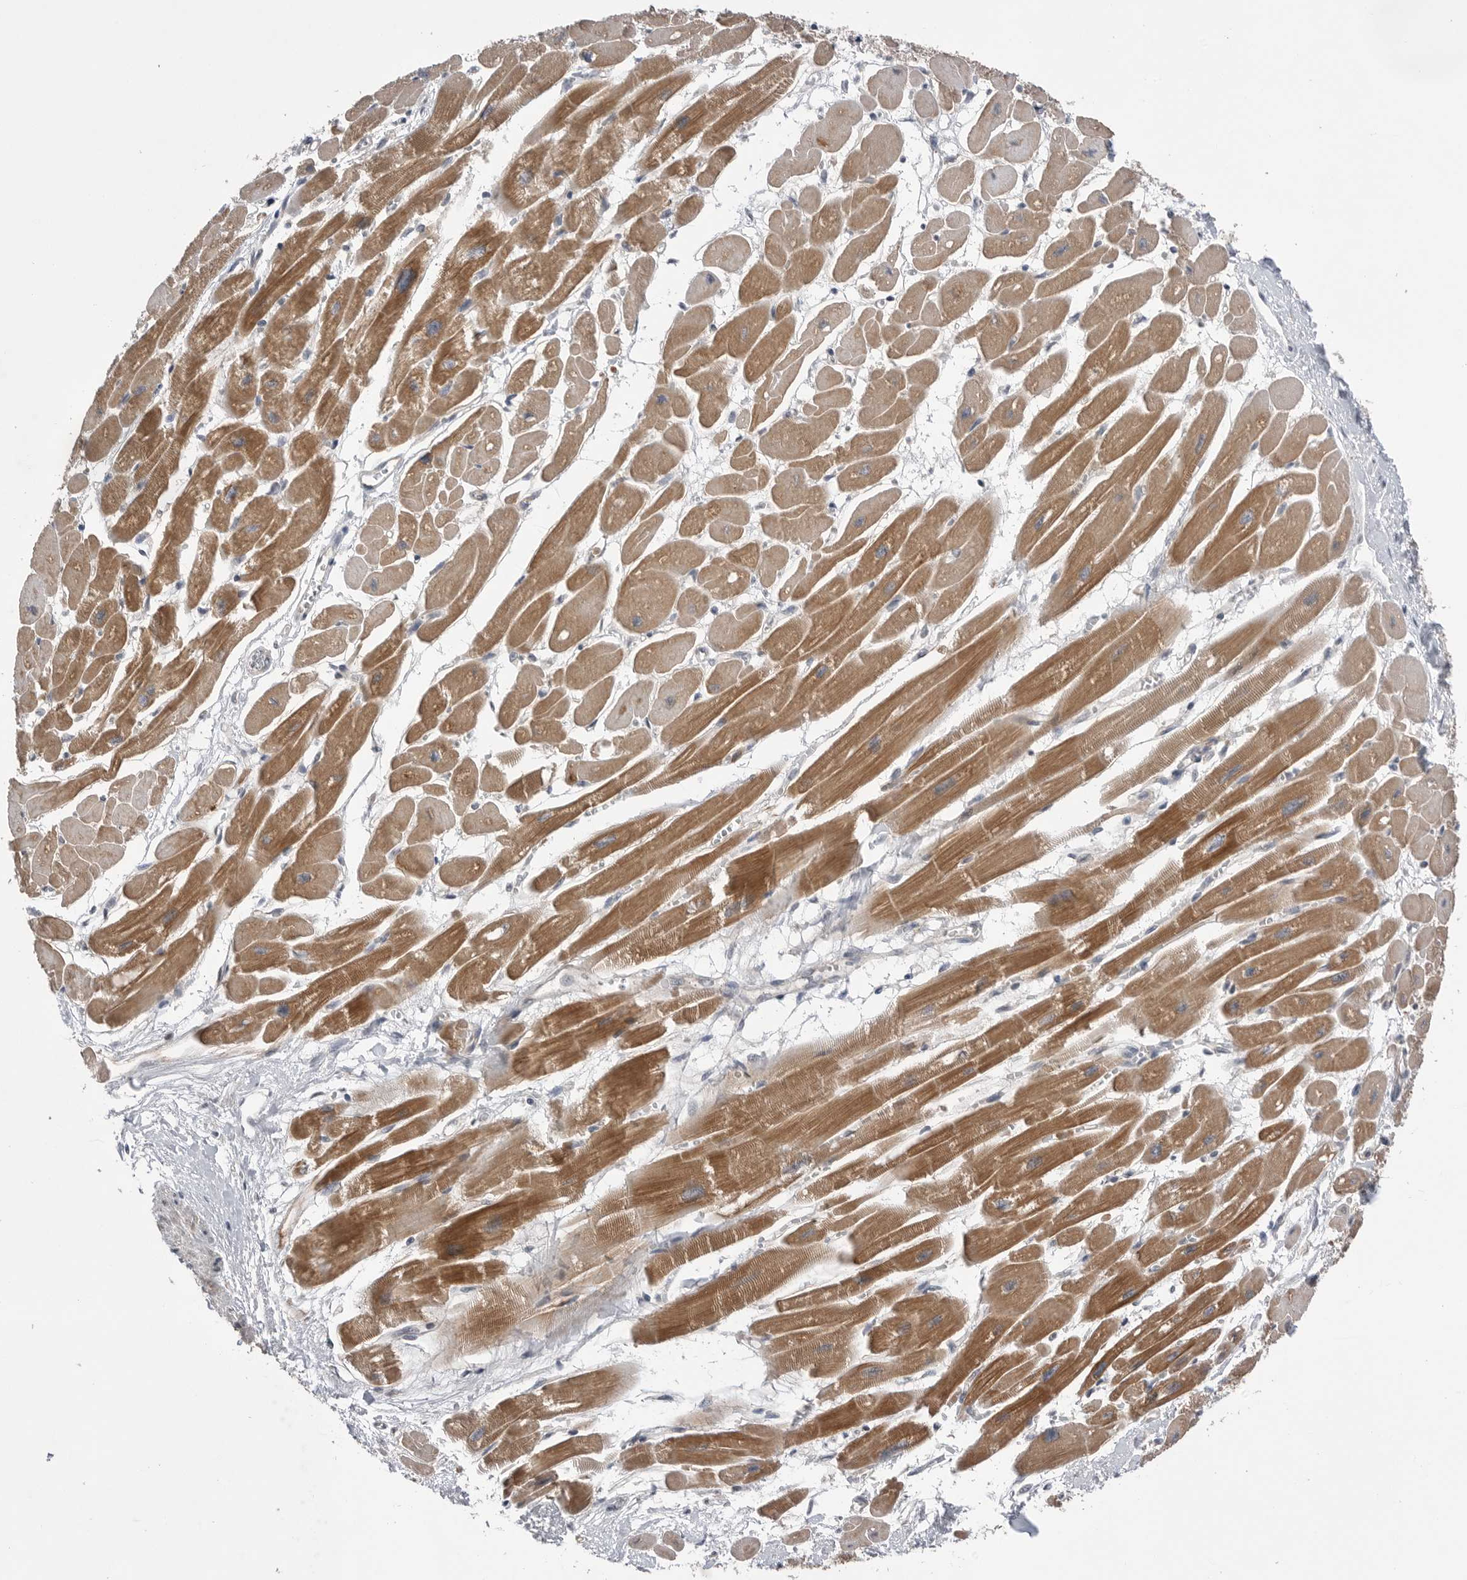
{"staining": {"intensity": "moderate", "quantity": ">75%", "location": "cytoplasmic/membranous"}, "tissue": "heart muscle", "cell_type": "Cardiomyocytes", "image_type": "normal", "snomed": [{"axis": "morphology", "description": "Normal tissue, NOS"}, {"axis": "topography", "description": "Heart"}], "caption": "Heart muscle stained for a protein exhibits moderate cytoplasmic/membranous positivity in cardiomyocytes. The protein is stained brown, and the nuclei are stained in blue (DAB IHC with brightfield microscopy, high magnification).", "gene": "NTAQ1", "patient": {"sex": "female", "age": 54}}